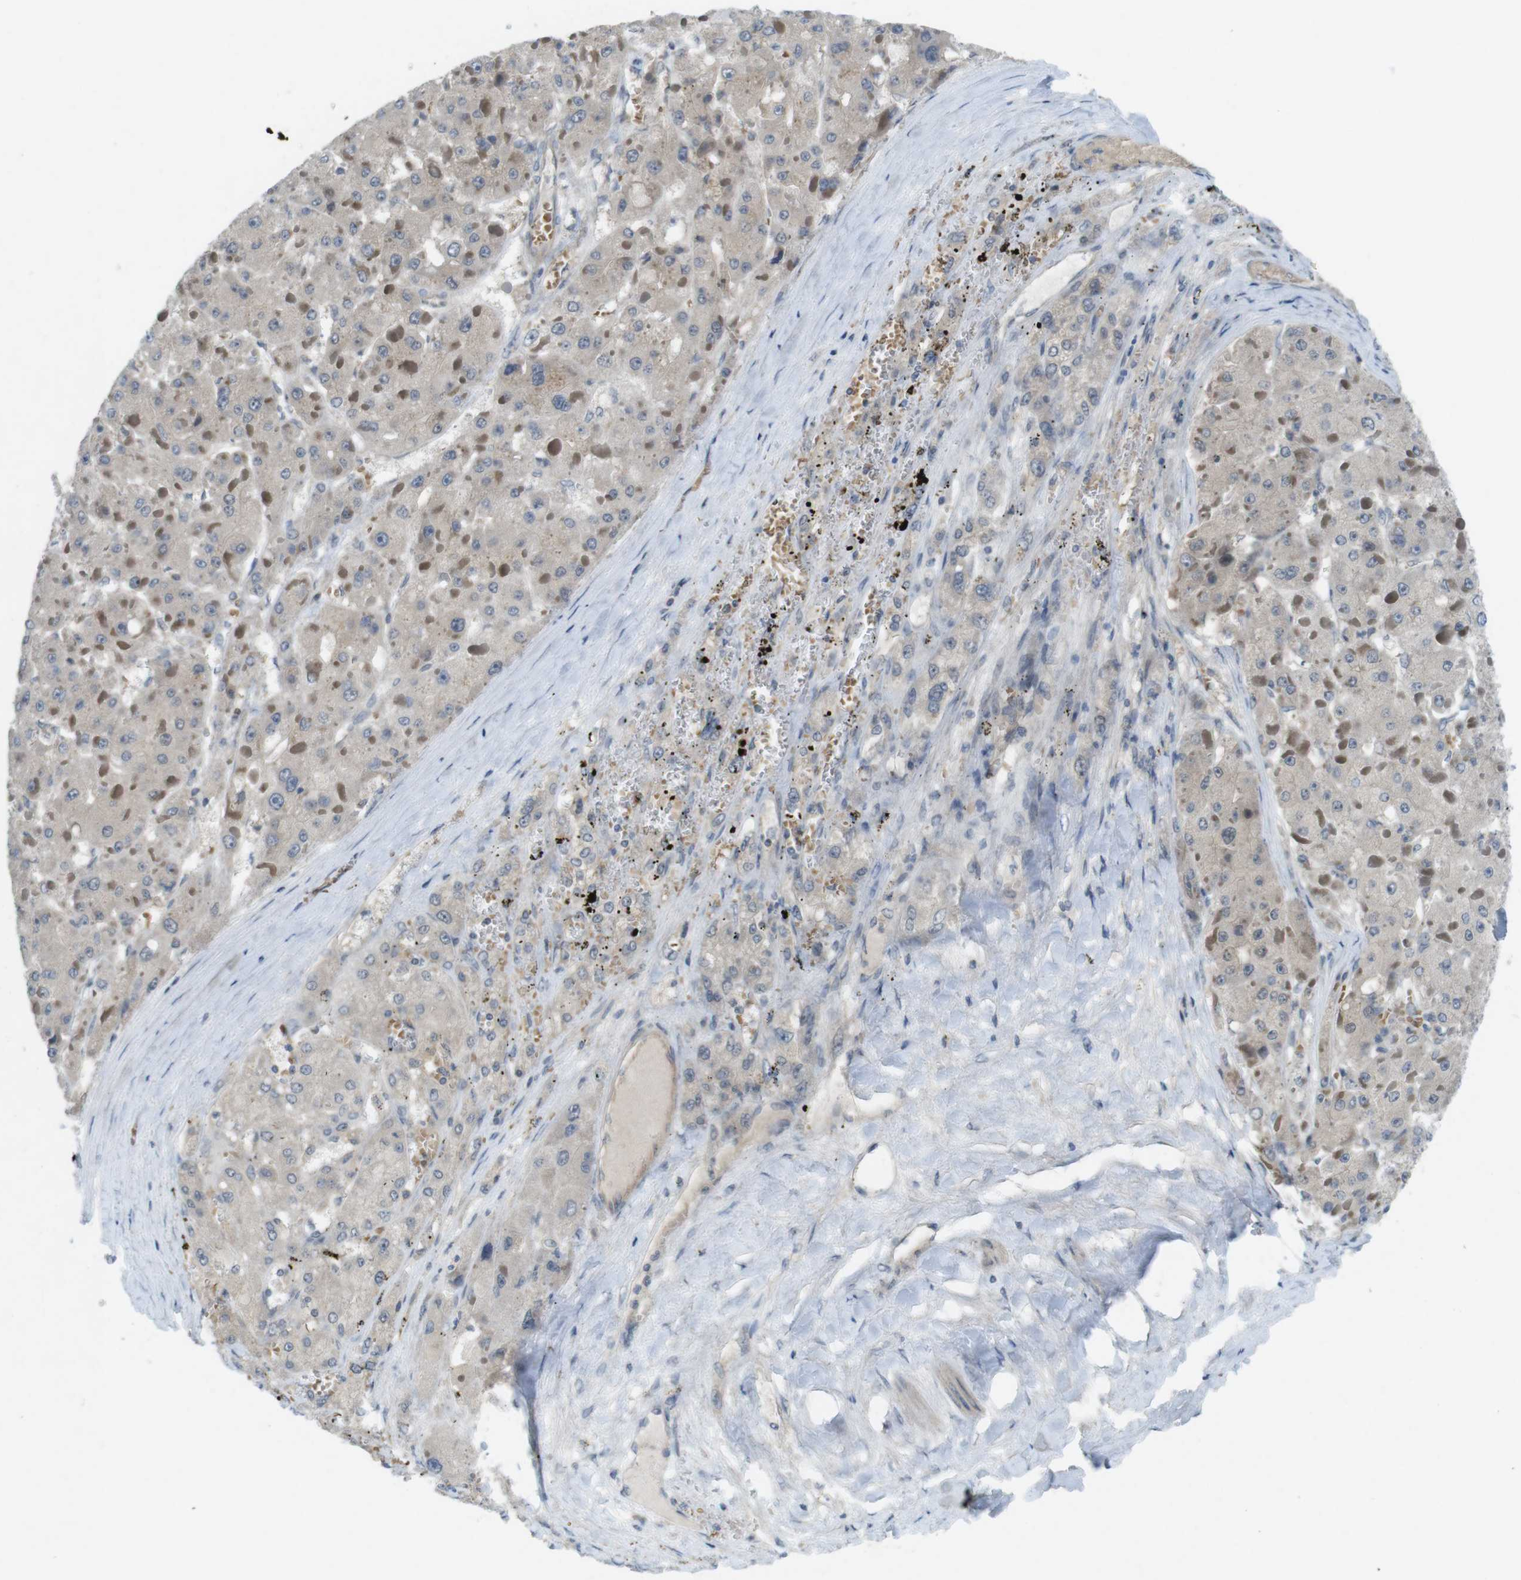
{"staining": {"intensity": "negative", "quantity": "none", "location": "none"}, "tissue": "liver cancer", "cell_type": "Tumor cells", "image_type": "cancer", "snomed": [{"axis": "morphology", "description": "Carcinoma, Hepatocellular, NOS"}, {"axis": "topography", "description": "Liver"}], "caption": "This is an IHC photomicrograph of liver cancer. There is no expression in tumor cells.", "gene": "SUGT1", "patient": {"sex": "female", "age": 73}}